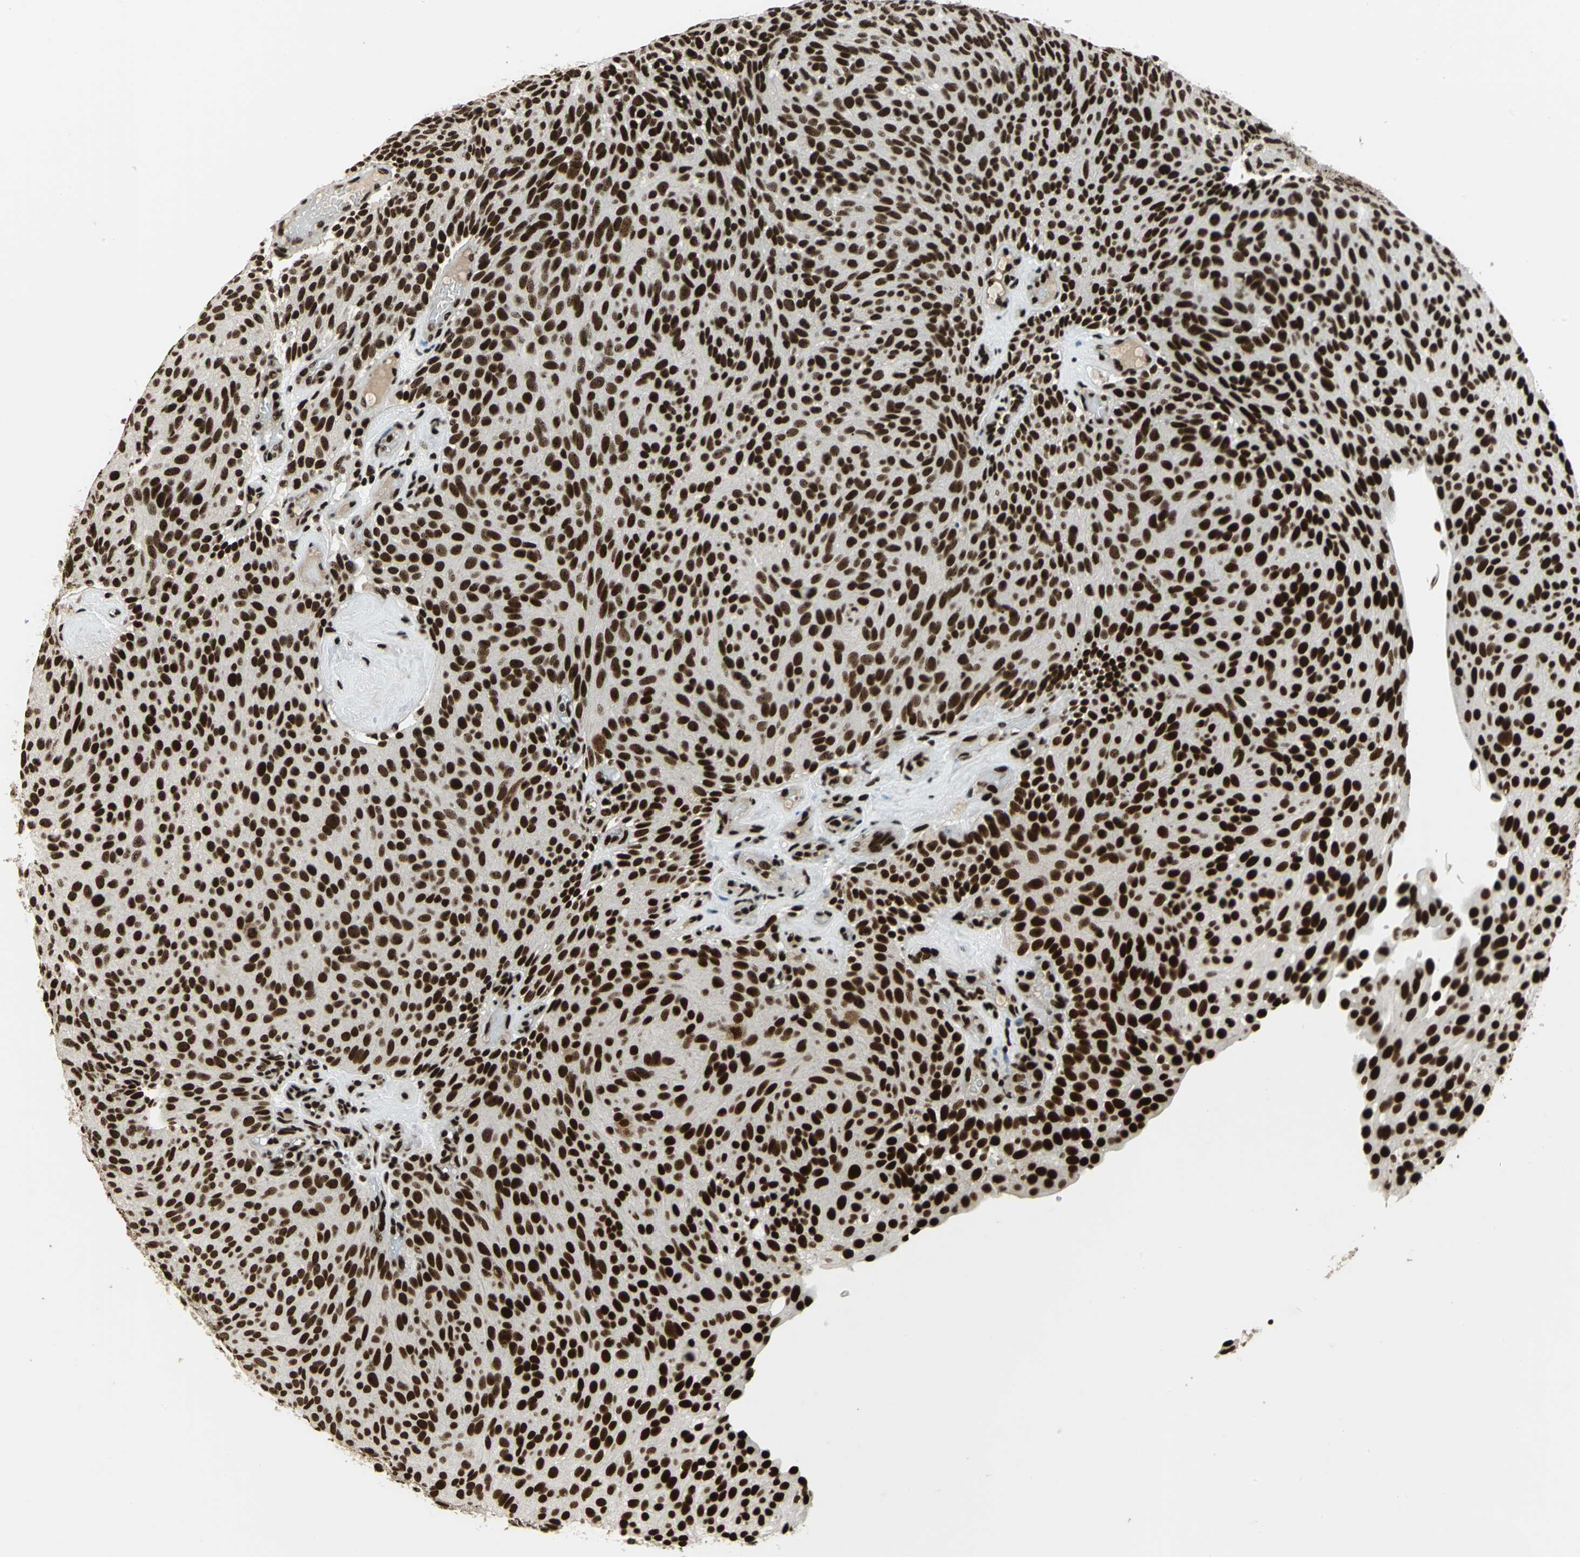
{"staining": {"intensity": "strong", "quantity": ">75%", "location": "nuclear"}, "tissue": "urothelial cancer", "cell_type": "Tumor cells", "image_type": "cancer", "snomed": [{"axis": "morphology", "description": "Urothelial carcinoma, Low grade"}, {"axis": "topography", "description": "Urinary bladder"}], "caption": "Strong nuclear protein positivity is seen in about >75% of tumor cells in urothelial cancer. The staining is performed using DAB brown chromogen to label protein expression. The nuclei are counter-stained blue using hematoxylin.", "gene": "UBTF", "patient": {"sex": "male", "age": 78}}